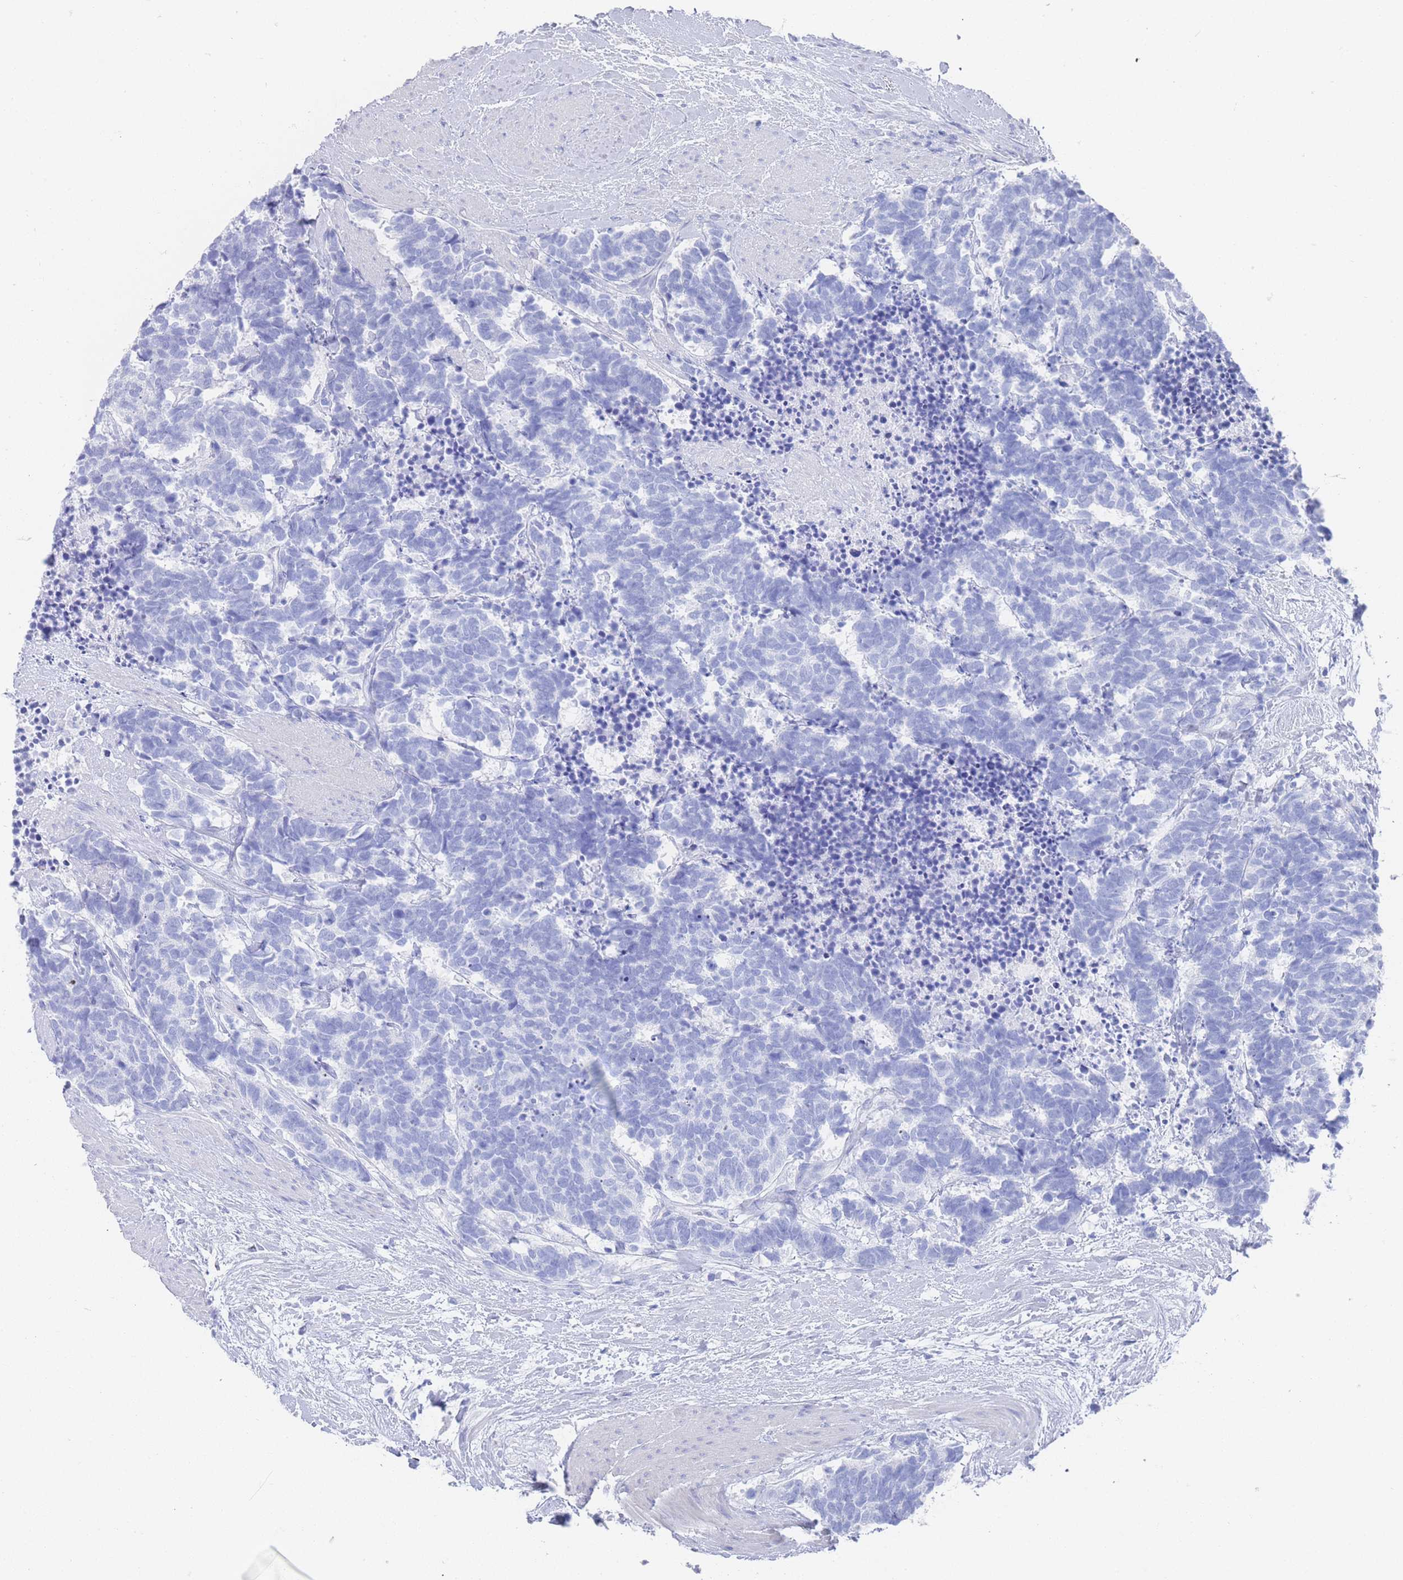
{"staining": {"intensity": "negative", "quantity": "none", "location": "none"}, "tissue": "carcinoid", "cell_type": "Tumor cells", "image_type": "cancer", "snomed": [{"axis": "morphology", "description": "Carcinoma, NOS"}, {"axis": "morphology", "description": "Carcinoid, malignant, NOS"}, {"axis": "topography", "description": "Prostate"}], "caption": "IHC of human carcinoid shows no positivity in tumor cells.", "gene": "LRRC37A", "patient": {"sex": "male", "age": 57}}